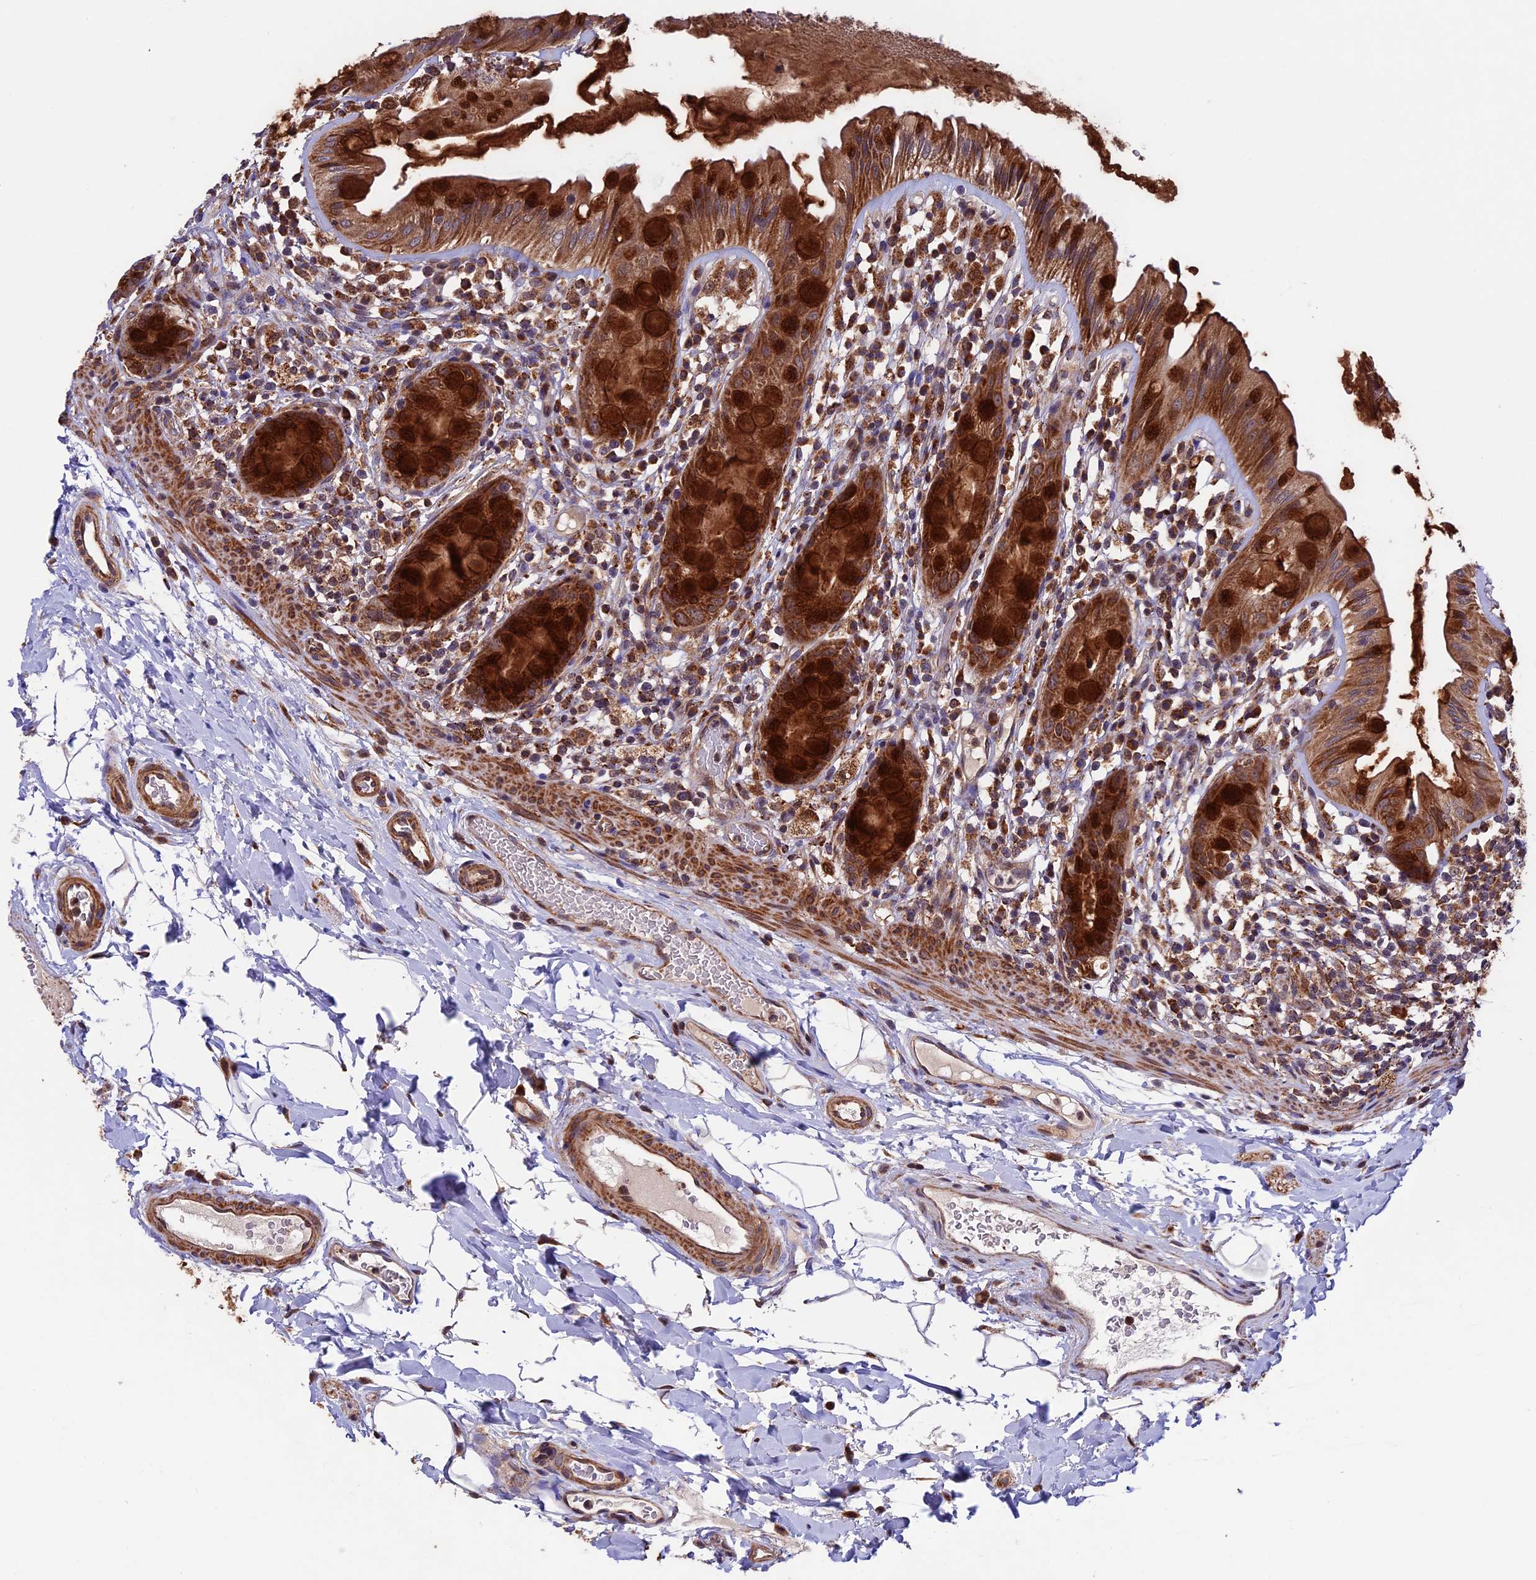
{"staining": {"intensity": "strong", "quantity": ">75%", "location": "cytoplasmic/membranous"}, "tissue": "rectum", "cell_type": "Glandular cells", "image_type": "normal", "snomed": [{"axis": "morphology", "description": "Normal tissue, NOS"}, {"axis": "topography", "description": "Rectum"}], "caption": "Glandular cells exhibit high levels of strong cytoplasmic/membranous expression in about >75% of cells in unremarkable rectum.", "gene": "RNF17", "patient": {"sex": "female", "age": 57}}